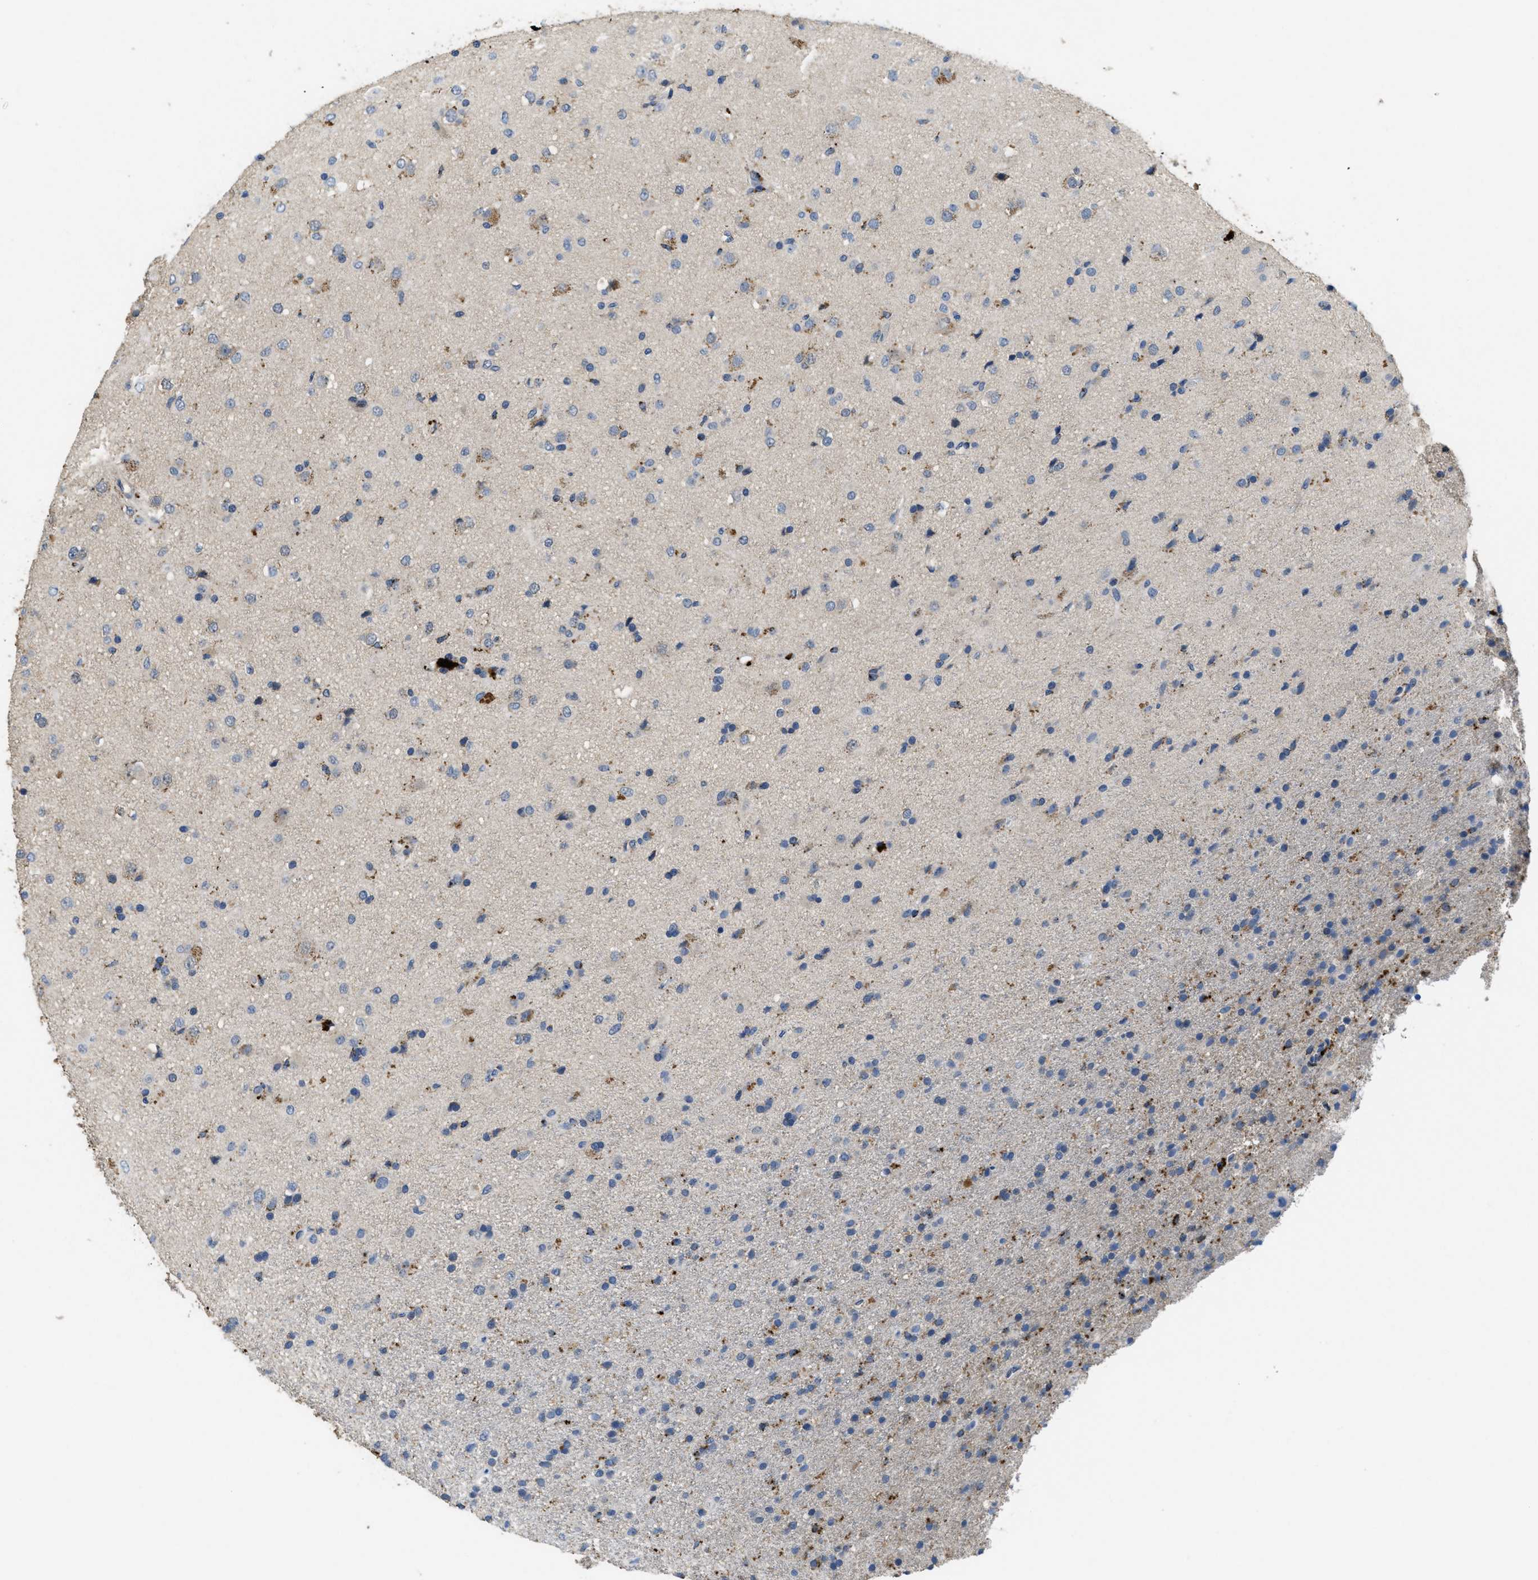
{"staining": {"intensity": "weak", "quantity": "<25%", "location": "cytoplasmic/membranous"}, "tissue": "glioma", "cell_type": "Tumor cells", "image_type": "cancer", "snomed": [{"axis": "morphology", "description": "Glioma, malignant, Low grade"}, {"axis": "topography", "description": "Brain"}], "caption": "Tumor cells are negative for protein expression in human glioma. The staining was performed using DAB to visualize the protein expression in brown, while the nuclei were stained in blue with hematoxylin (Magnification: 20x).", "gene": "BMPR2", "patient": {"sex": "male", "age": 65}}